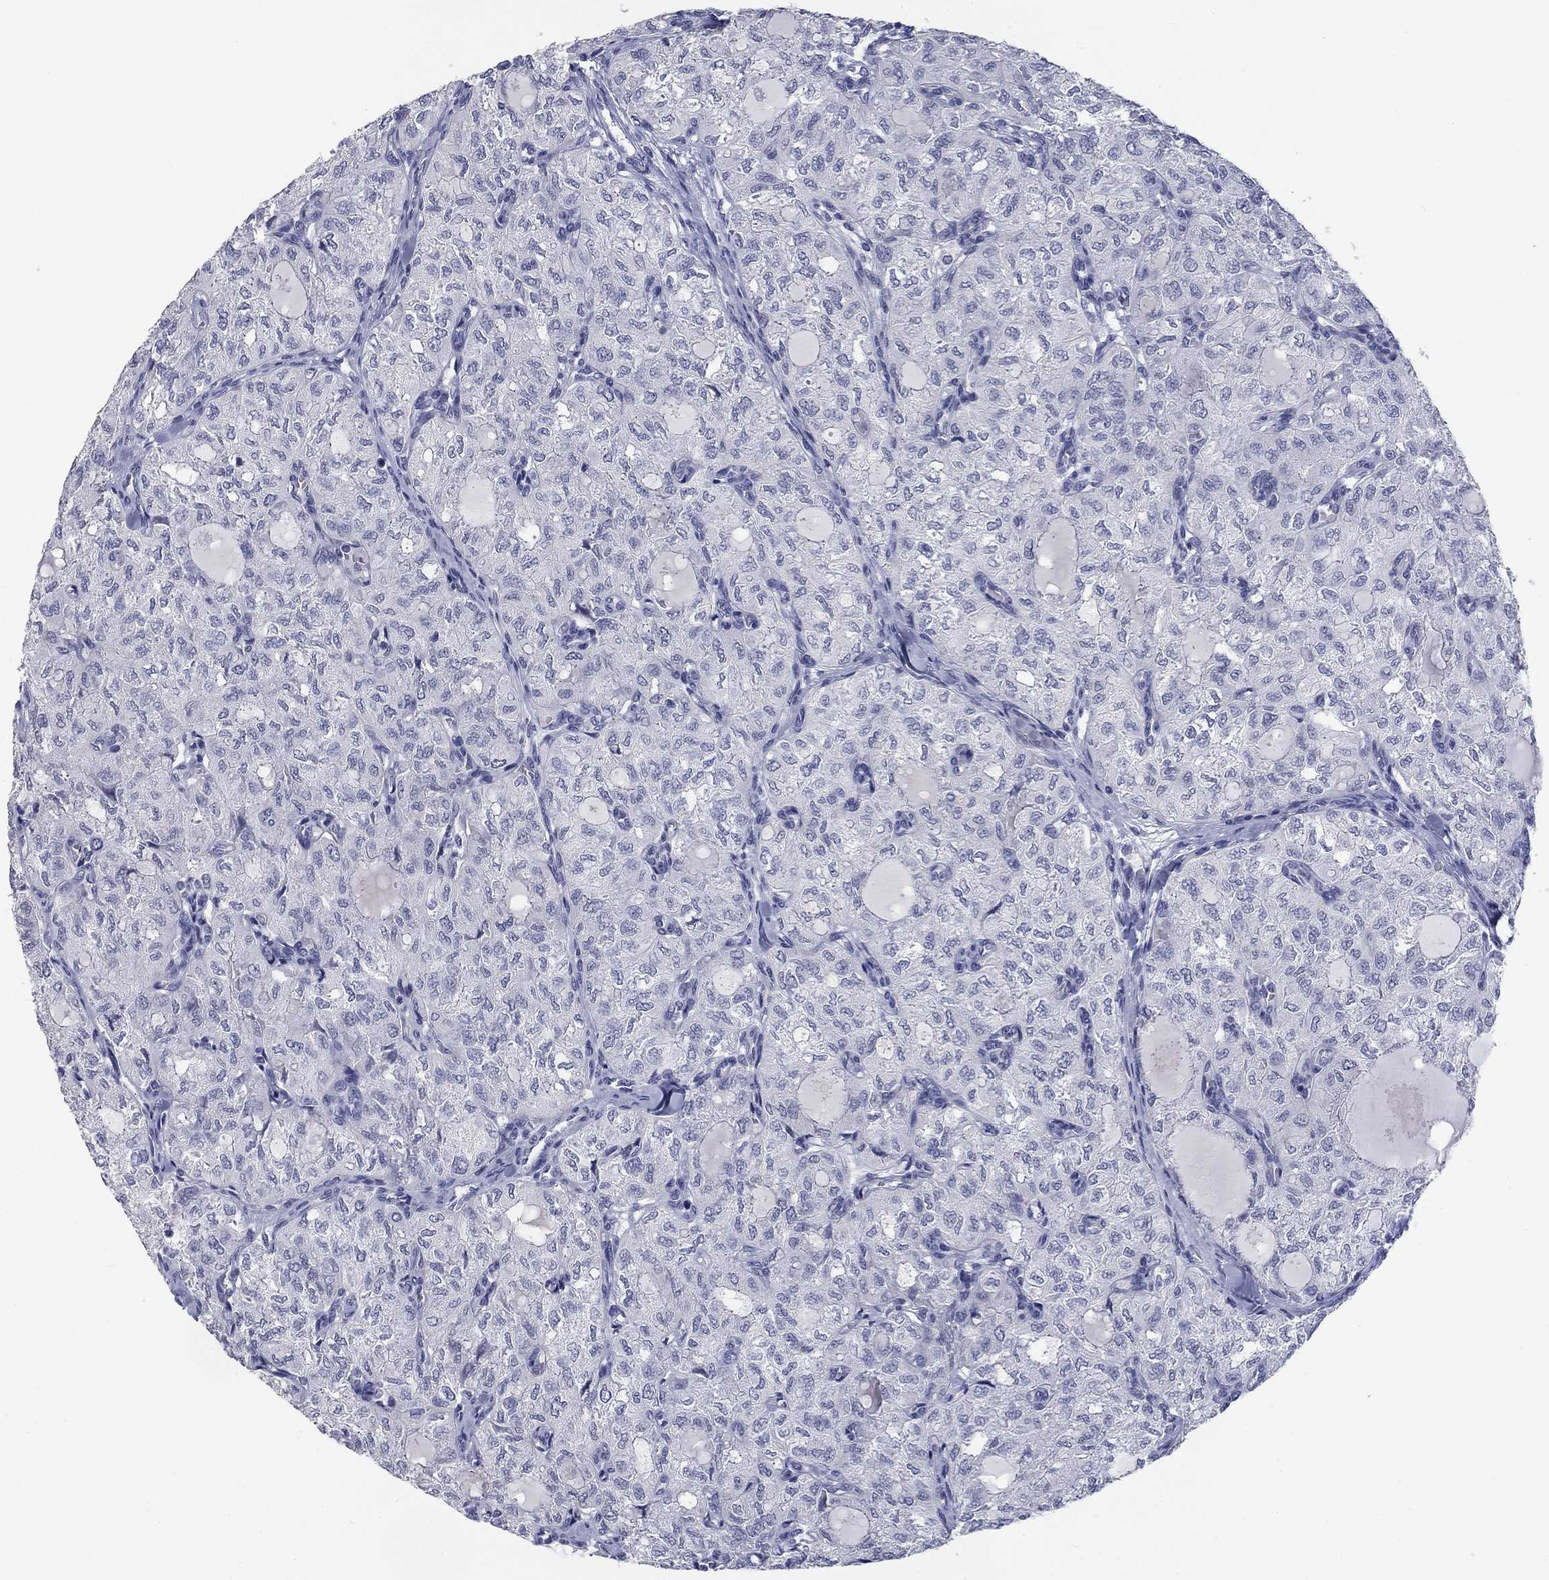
{"staining": {"intensity": "negative", "quantity": "none", "location": "none"}, "tissue": "thyroid cancer", "cell_type": "Tumor cells", "image_type": "cancer", "snomed": [{"axis": "morphology", "description": "Follicular adenoma carcinoma, NOS"}, {"axis": "topography", "description": "Thyroid gland"}], "caption": "Thyroid cancer was stained to show a protein in brown. There is no significant positivity in tumor cells.", "gene": "ELAVL4", "patient": {"sex": "male", "age": 75}}